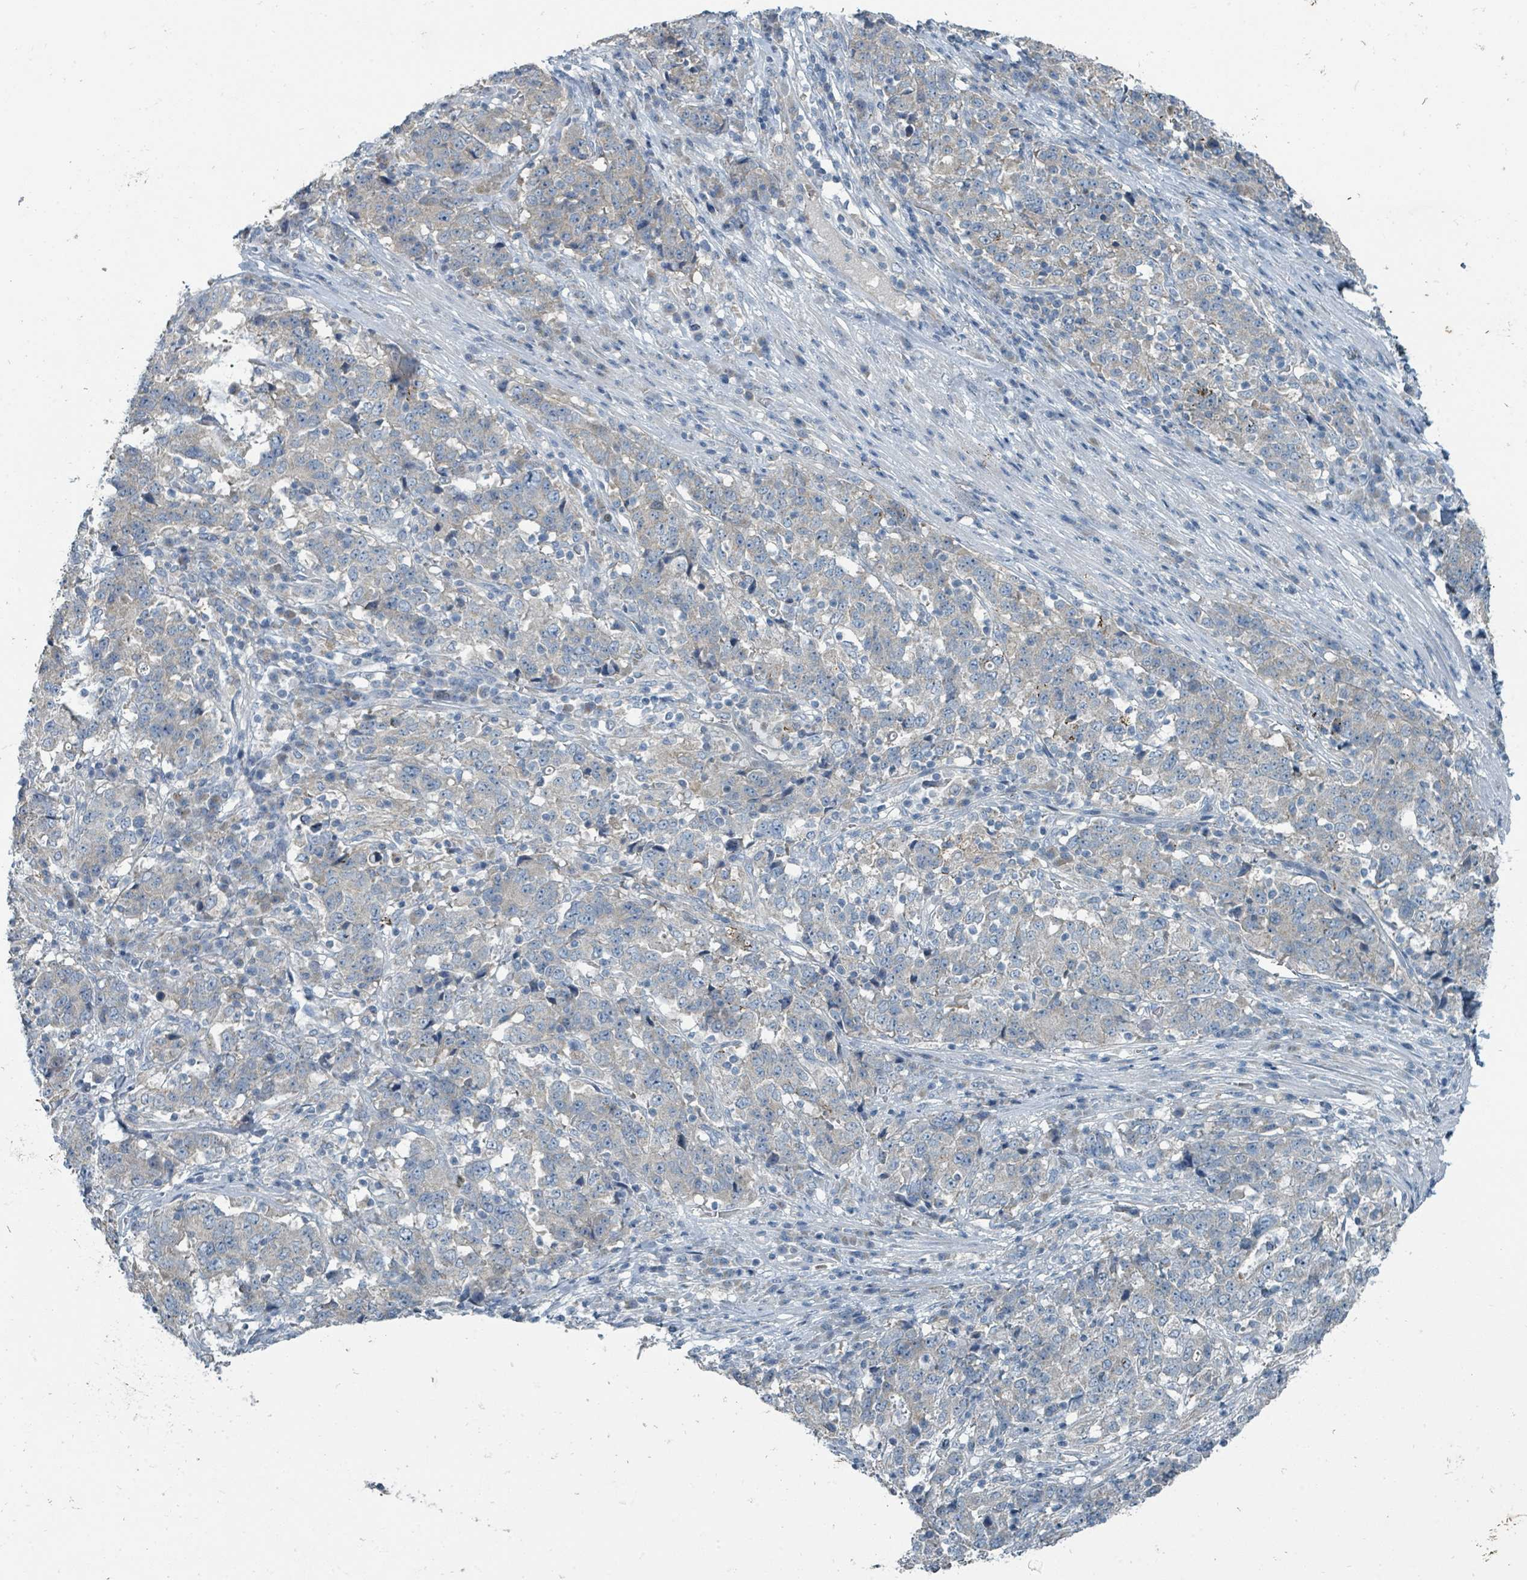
{"staining": {"intensity": "negative", "quantity": "none", "location": "none"}, "tissue": "stomach cancer", "cell_type": "Tumor cells", "image_type": "cancer", "snomed": [{"axis": "morphology", "description": "Adenocarcinoma, NOS"}, {"axis": "topography", "description": "Stomach"}], "caption": "IHC of human stomach adenocarcinoma exhibits no positivity in tumor cells. Brightfield microscopy of IHC stained with DAB (brown) and hematoxylin (blue), captured at high magnification.", "gene": "RASA4", "patient": {"sex": "male", "age": 59}}